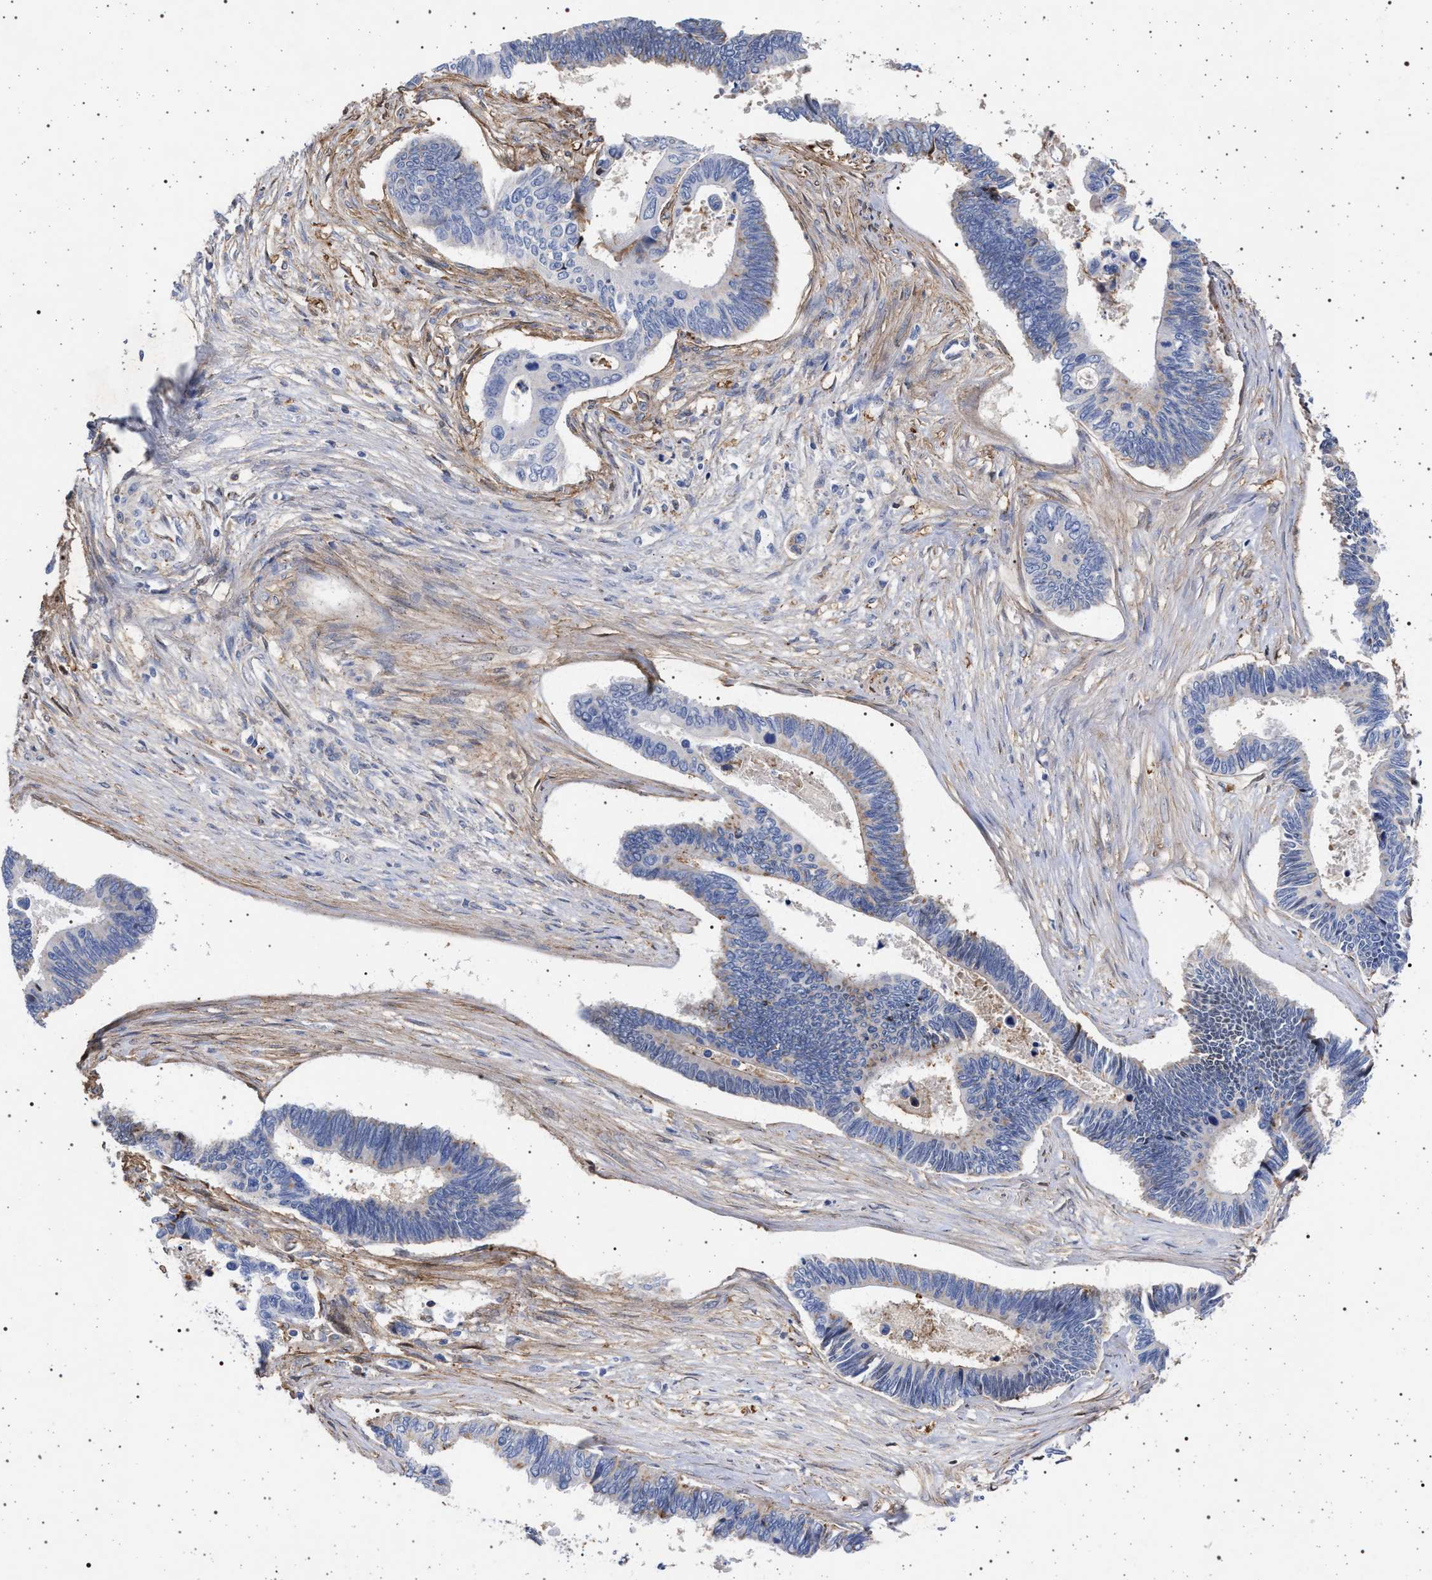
{"staining": {"intensity": "negative", "quantity": "none", "location": "none"}, "tissue": "pancreatic cancer", "cell_type": "Tumor cells", "image_type": "cancer", "snomed": [{"axis": "morphology", "description": "Adenocarcinoma, NOS"}, {"axis": "topography", "description": "Pancreas"}], "caption": "Tumor cells show no significant positivity in adenocarcinoma (pancreatic).", "gene": "PLG", "patient": {"sex": "female", "age": 70}}